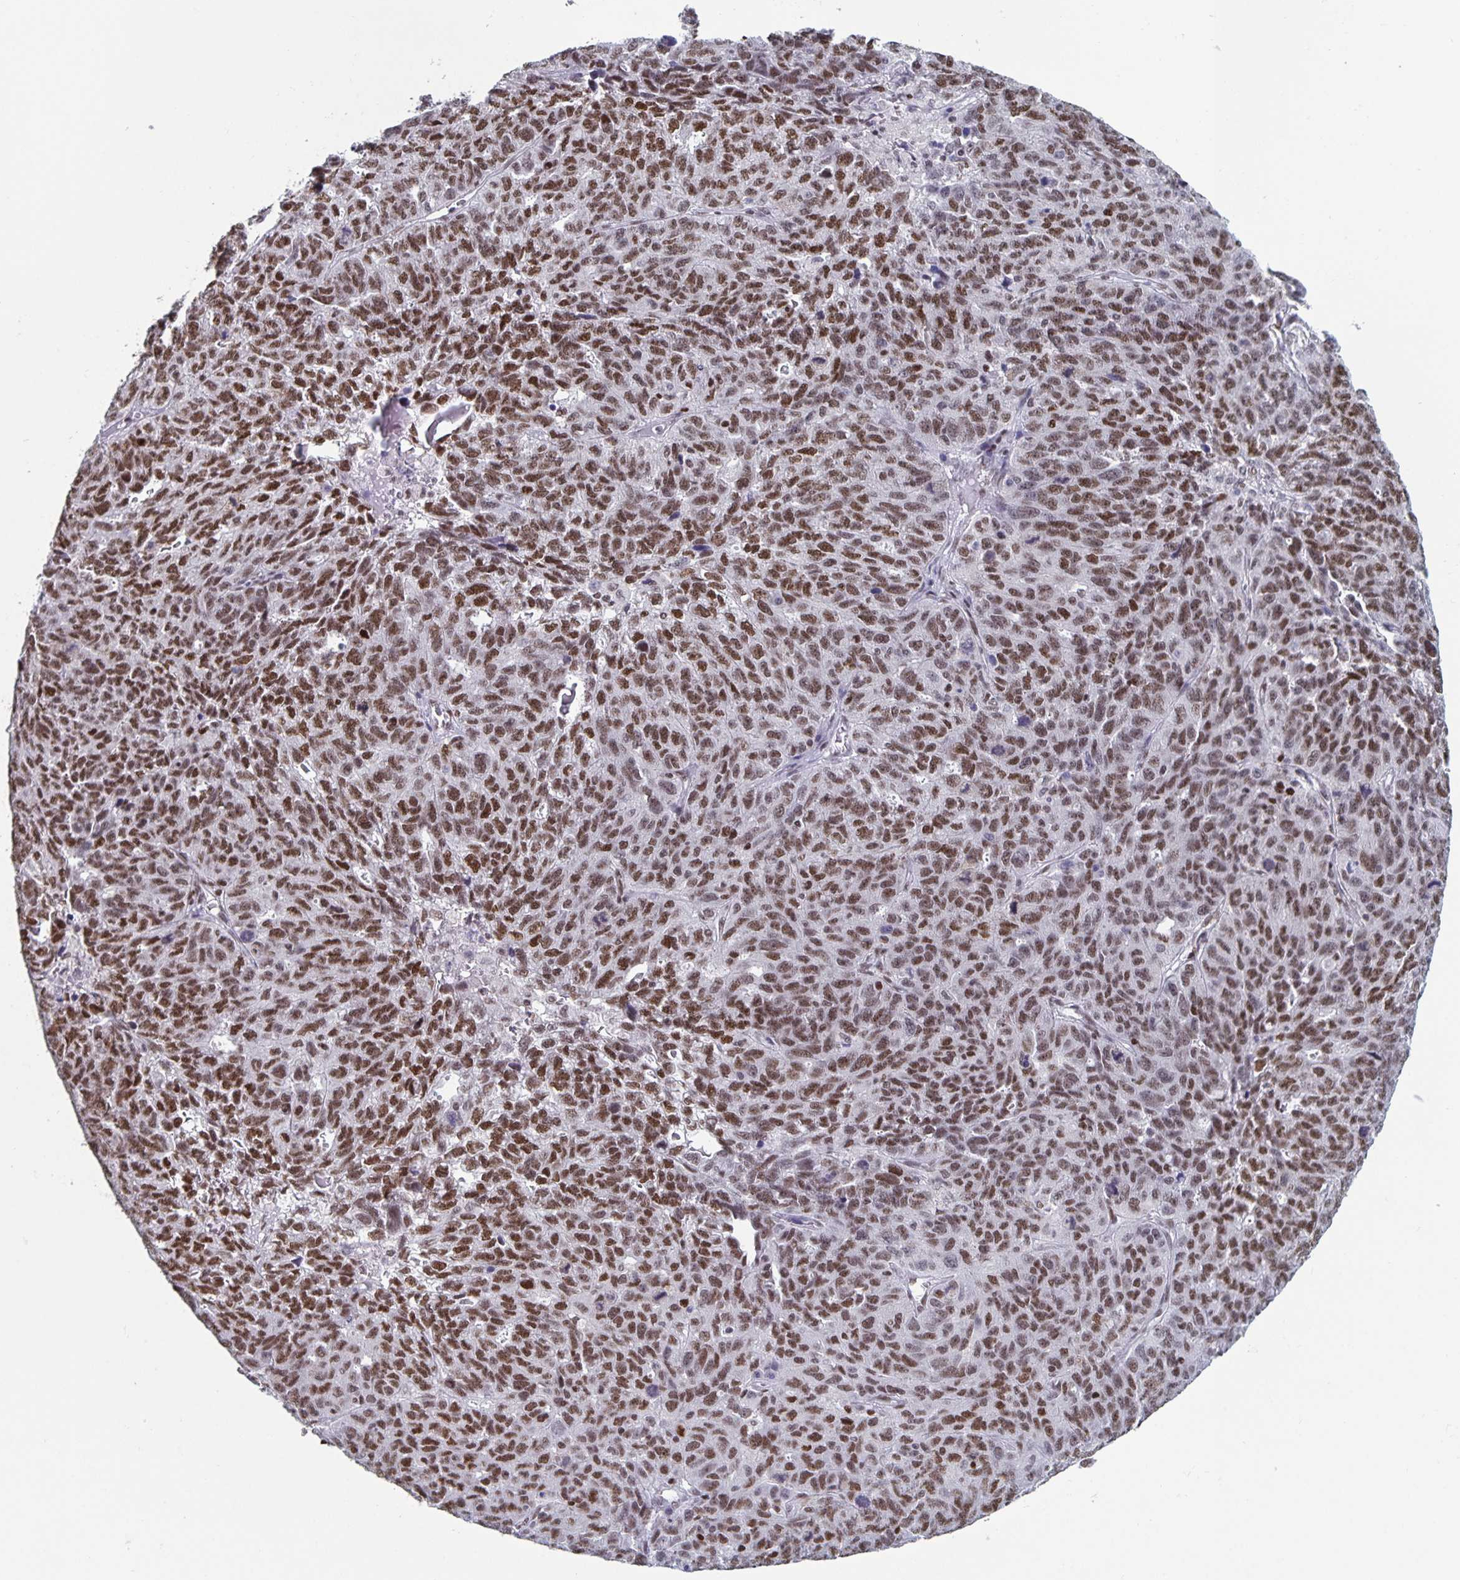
{"staining": {"intensity": "moderate", "quantity": ">75%", "location": "nuclear"}, "tissue": "ovarian cancer", "cell_type": "Tumor cells", "image_type": "cancer", "snomed": [{"axis": "morphology", "description": "Cystadenocarcinoma, serous, NOS"}, {"axis": "topography", "description": "Ovary"}], "caption": "About >75% of tumor cells in ovarian serous cystadenocarcinoma demonstrate moderate nuclear protein staining as visualized by brown immunohistochemical staining.", "gene": "JUND", "patient": {"sex": "female", "age": 71}}